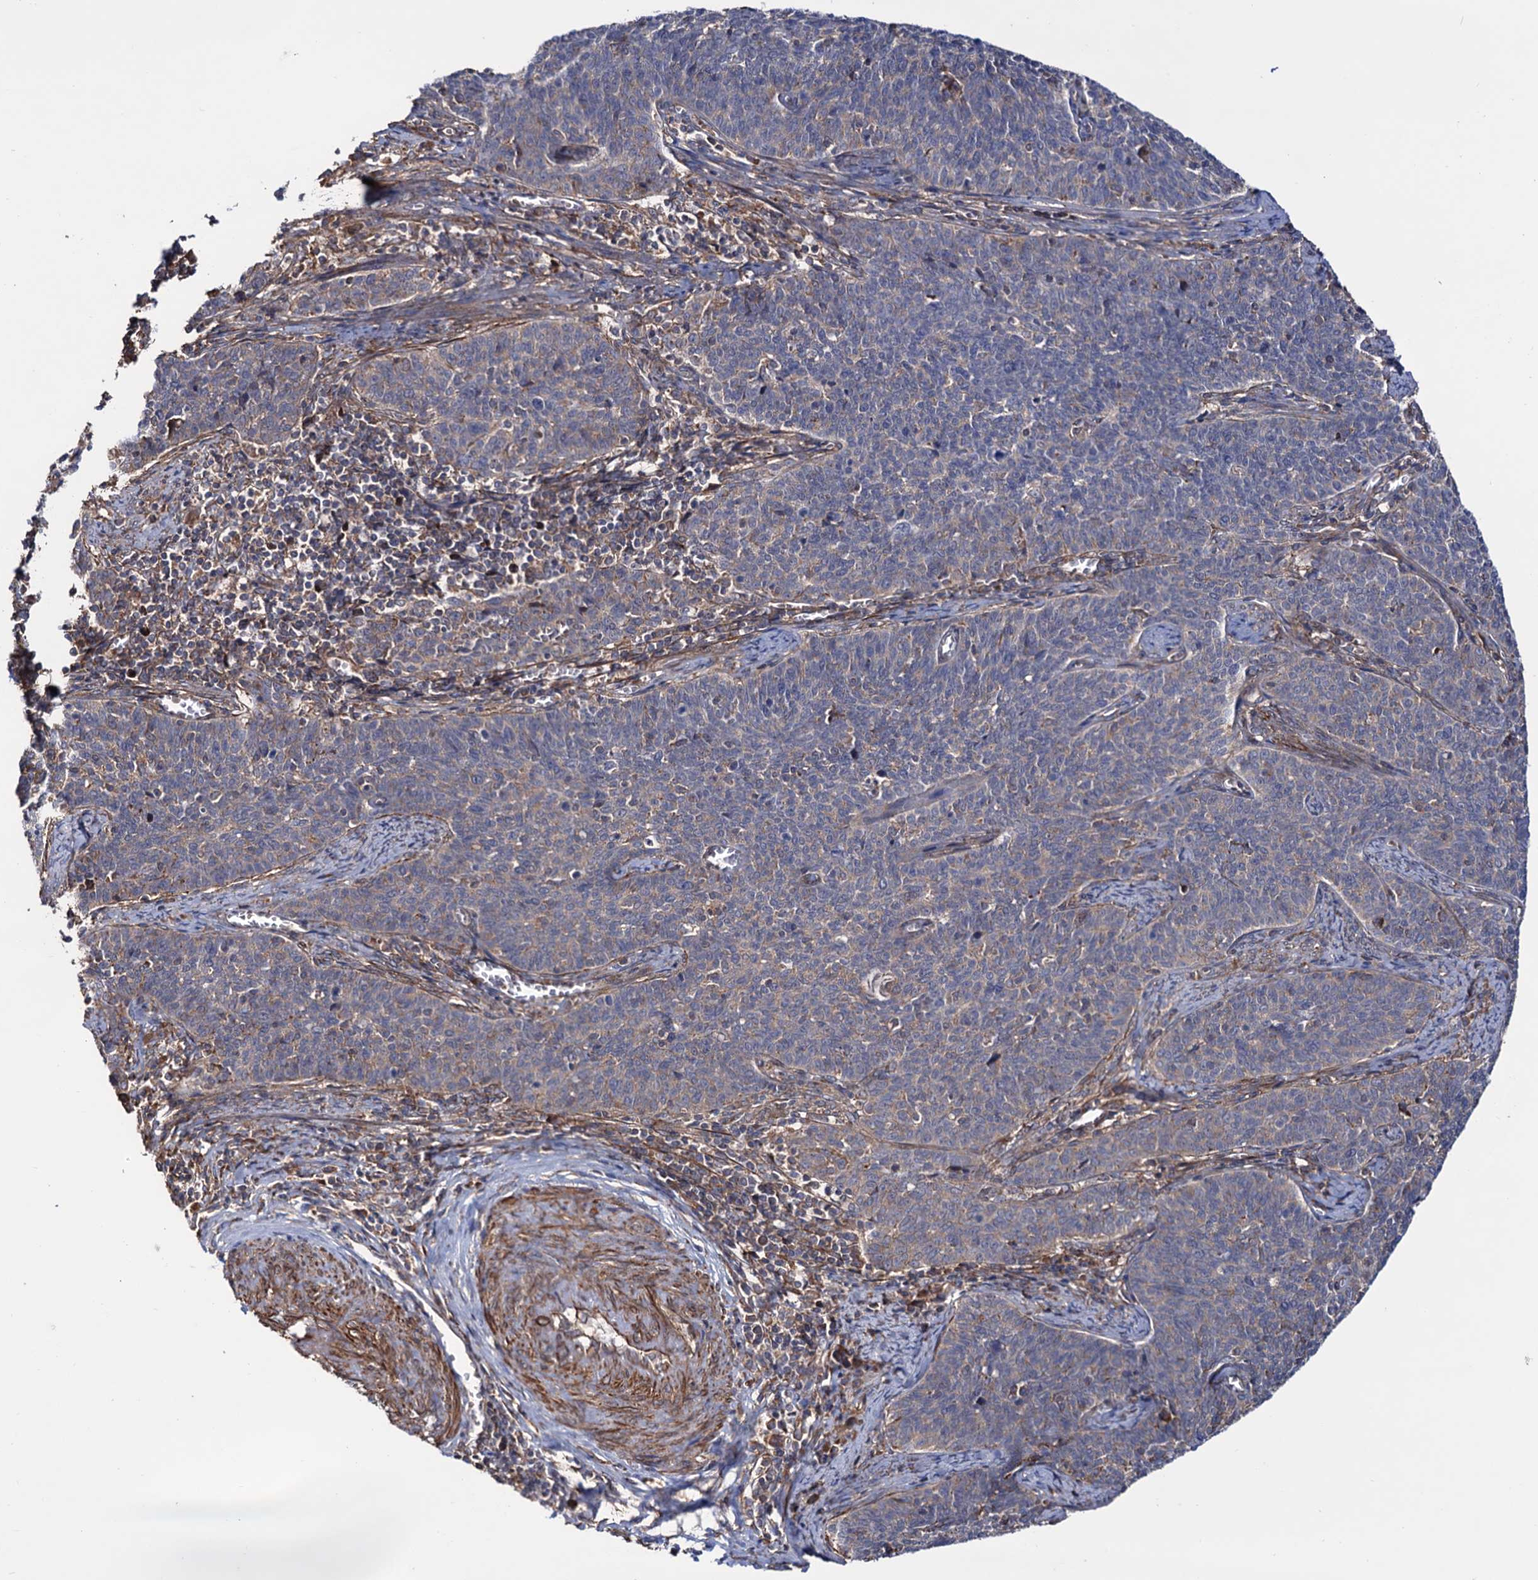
{"staining": {"intensity": "weak", "quantity": "<25%", "location": "cytoplasmic/membranous"}, "tissue": "cervical cancer", "cell_type": "Tumor cells", "image_type": "cancer", "snomed": [{"axis": "morphology", "description": "Squamous cell carcinoma, NOS"}, {"axis": "topography", "description": "Cervix"}], "caption": "Squamous cell carcinoma (cervical) was stained to show a protein in brown. There is no significant staining in tumor cells. The staining is performed using DAB (3,3'-diaminobenzidine) brown chromogen with nuclei counter-stained in using hematoxylin.", "gene": "FERMT2", "patient": {"sex": "female", "age": 39}}